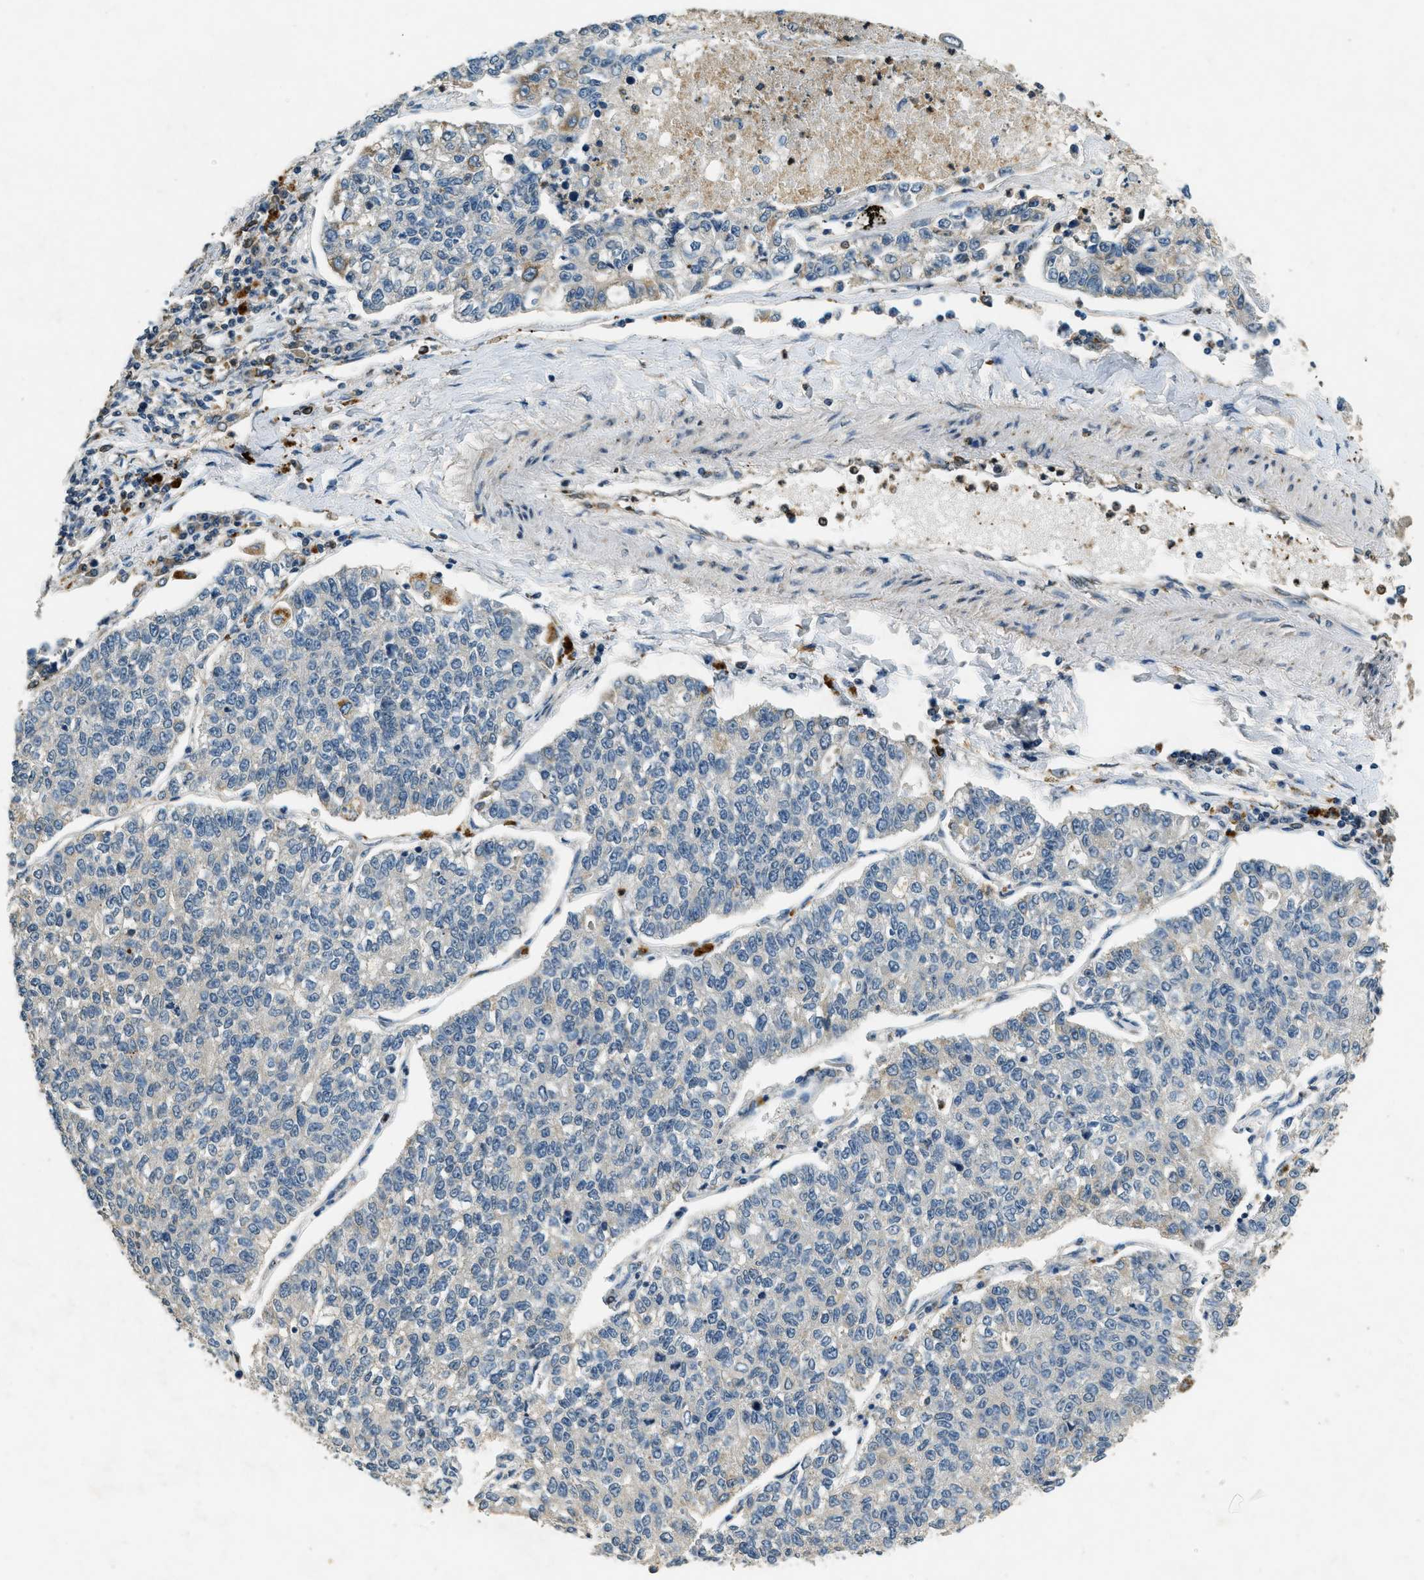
{"staining": {"intensity": "weak", "quantity": "<25%", "location": "cytoplasmic/membranous"}, "tissue": "lung cancer", "cell_type": "Tumor cells", "image_type": "cancer", "snomed": [{"axis": "morphology", "description": "Adenocarcinoma, NOS"}, {"axis": "topography", "description": "Lung"}], "caption": "A photomicrograph of lung adenocarcinoma stained for a protein demonstrates no brown staining in tumor cells. (Brightfield microscopy of DAB (3,3'-diaminobenzidine) immunohistochemistry at high magnification).", "gene": "RAB3D", "patient": {"sex": "male", "age": 49}}